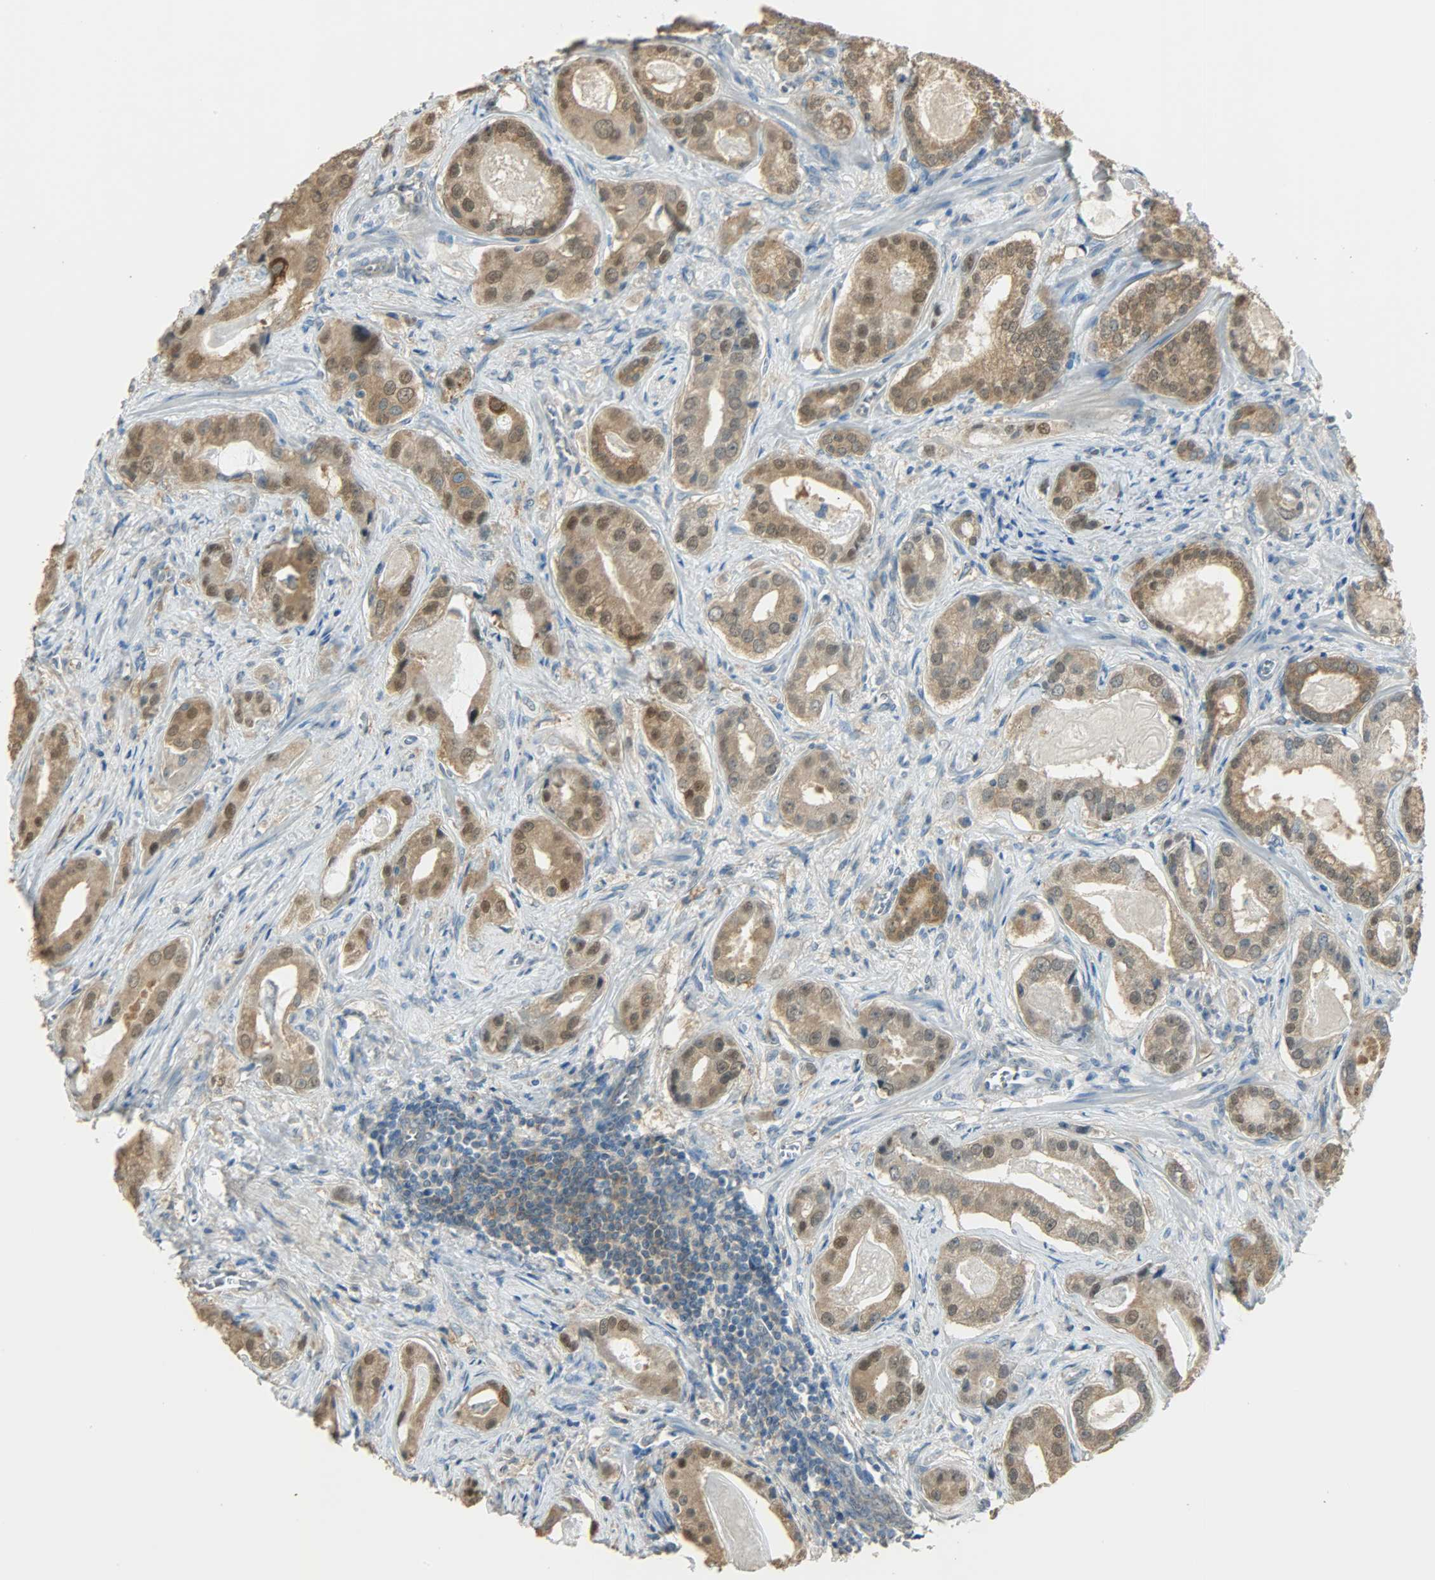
{"staining": {"intensity": "moderate", "quantity": ">75%", "location": "cytoplasmic/membranous,nuclear"}, "tissue": "prostate cancer", "cell_type": "Tumor cells", "image_type": "cancer", "snomed": [{"axis": "morphology", "description": "Adenocarcinoma, Low grade"}, {"axis": "topography", "description": "Prostate"}], "caption": "DAB immunohistochemical staining of prostate cancer reveals moderate cytoplasmic/membranous and nuclear protein expression in about >75% of tumor cells.", "gene": "PRMT5", "patient": {"sex": "male", "age": 59}}